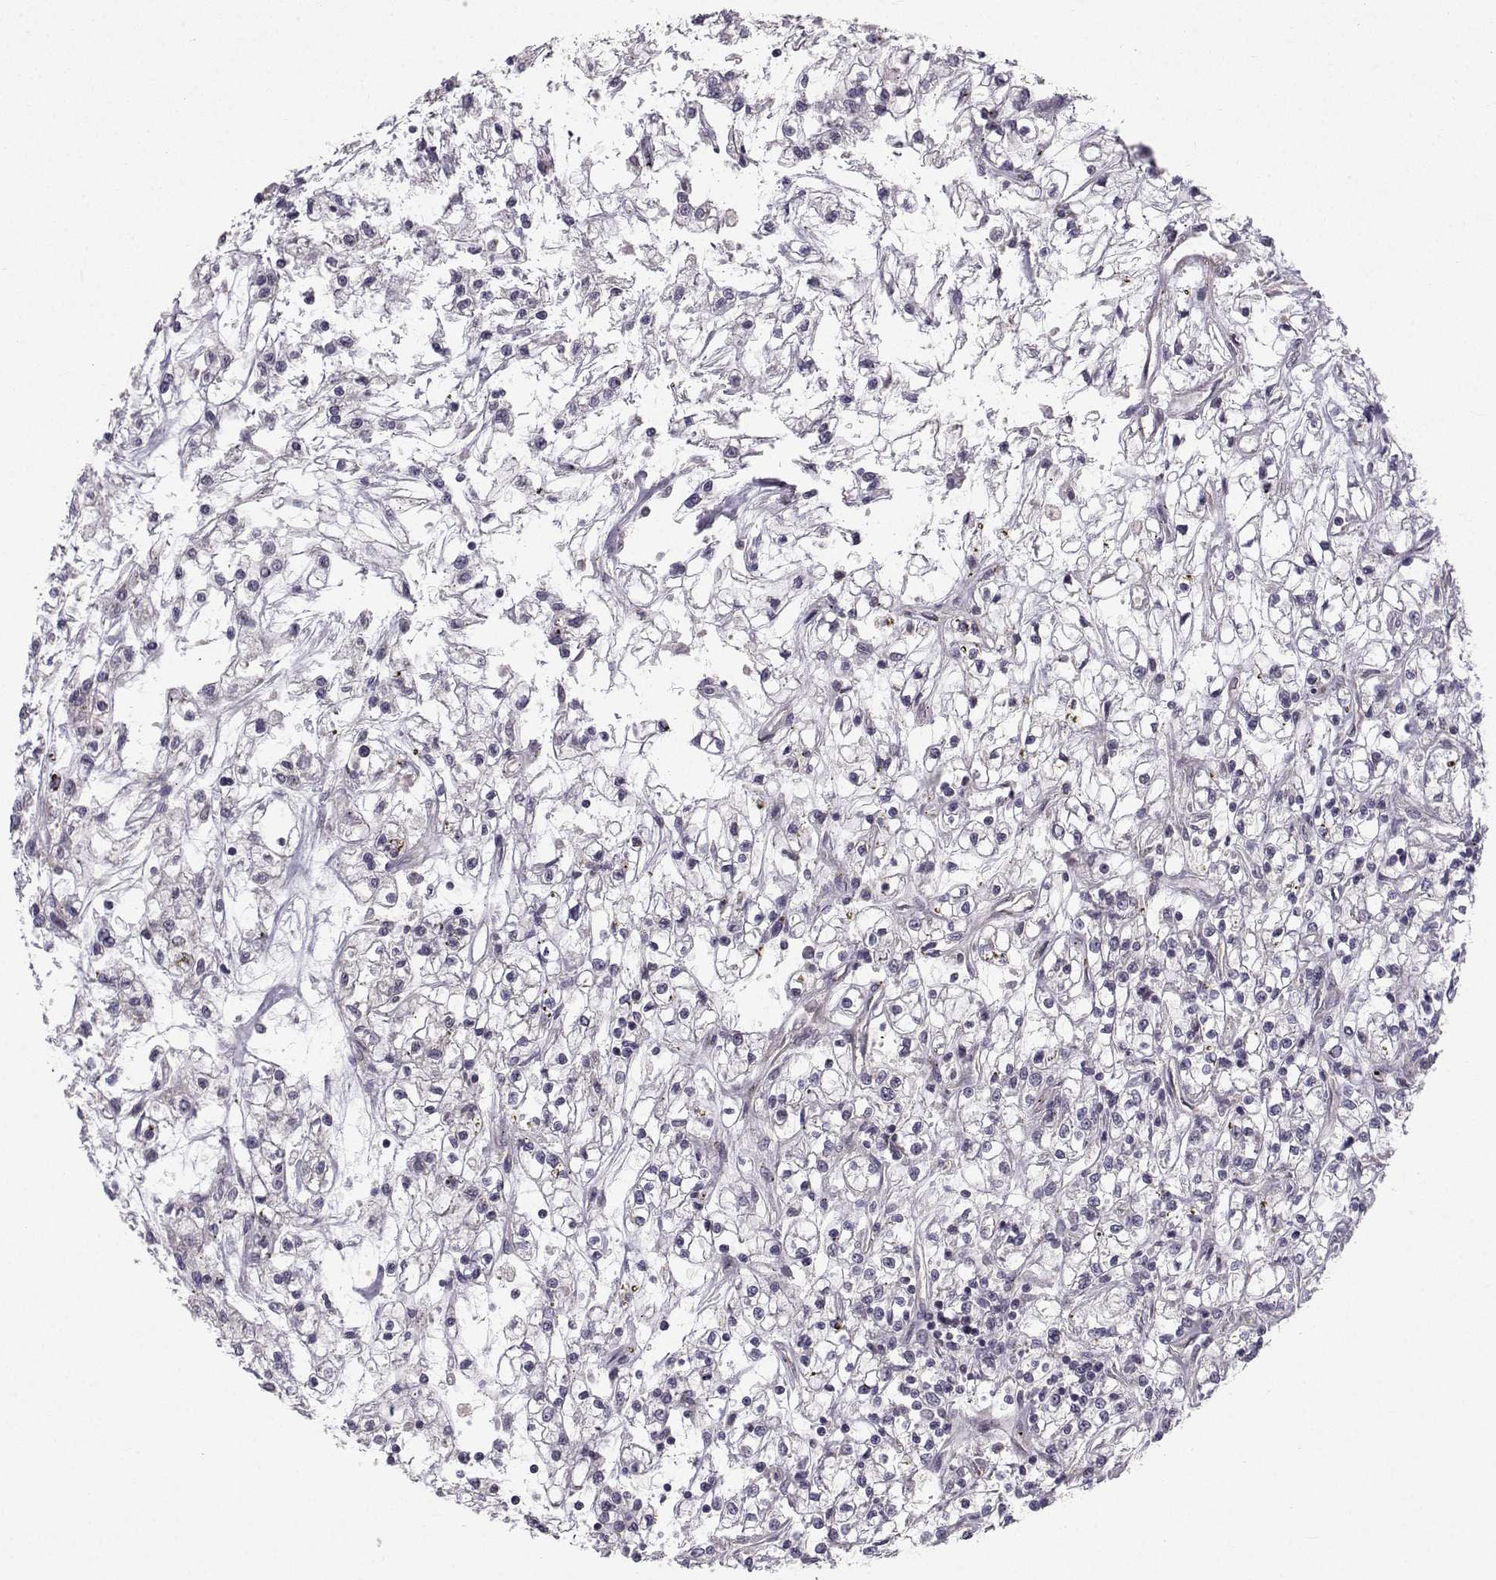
{"staining": {"intensity": "negative", "quantity": "none", "location": "none"}, "tissue": "renal cancer", "cell_type": "Tumor cells", "image_type": "cancer", "snomed": [{"axis": "morphology", "description": "Adenocarcinoma, NOS"}, {"axis": "topography", "description": "Kidney"}], "caption": "Immunohistochemistry (IHC) micrograph of neoplastic tissue: human adenocarcinoma (renal) stained with DAB reveals no significant protein expression in tumor cells.", "gene": "PKN2", "patient": {"sex": "female", "age": 59}}